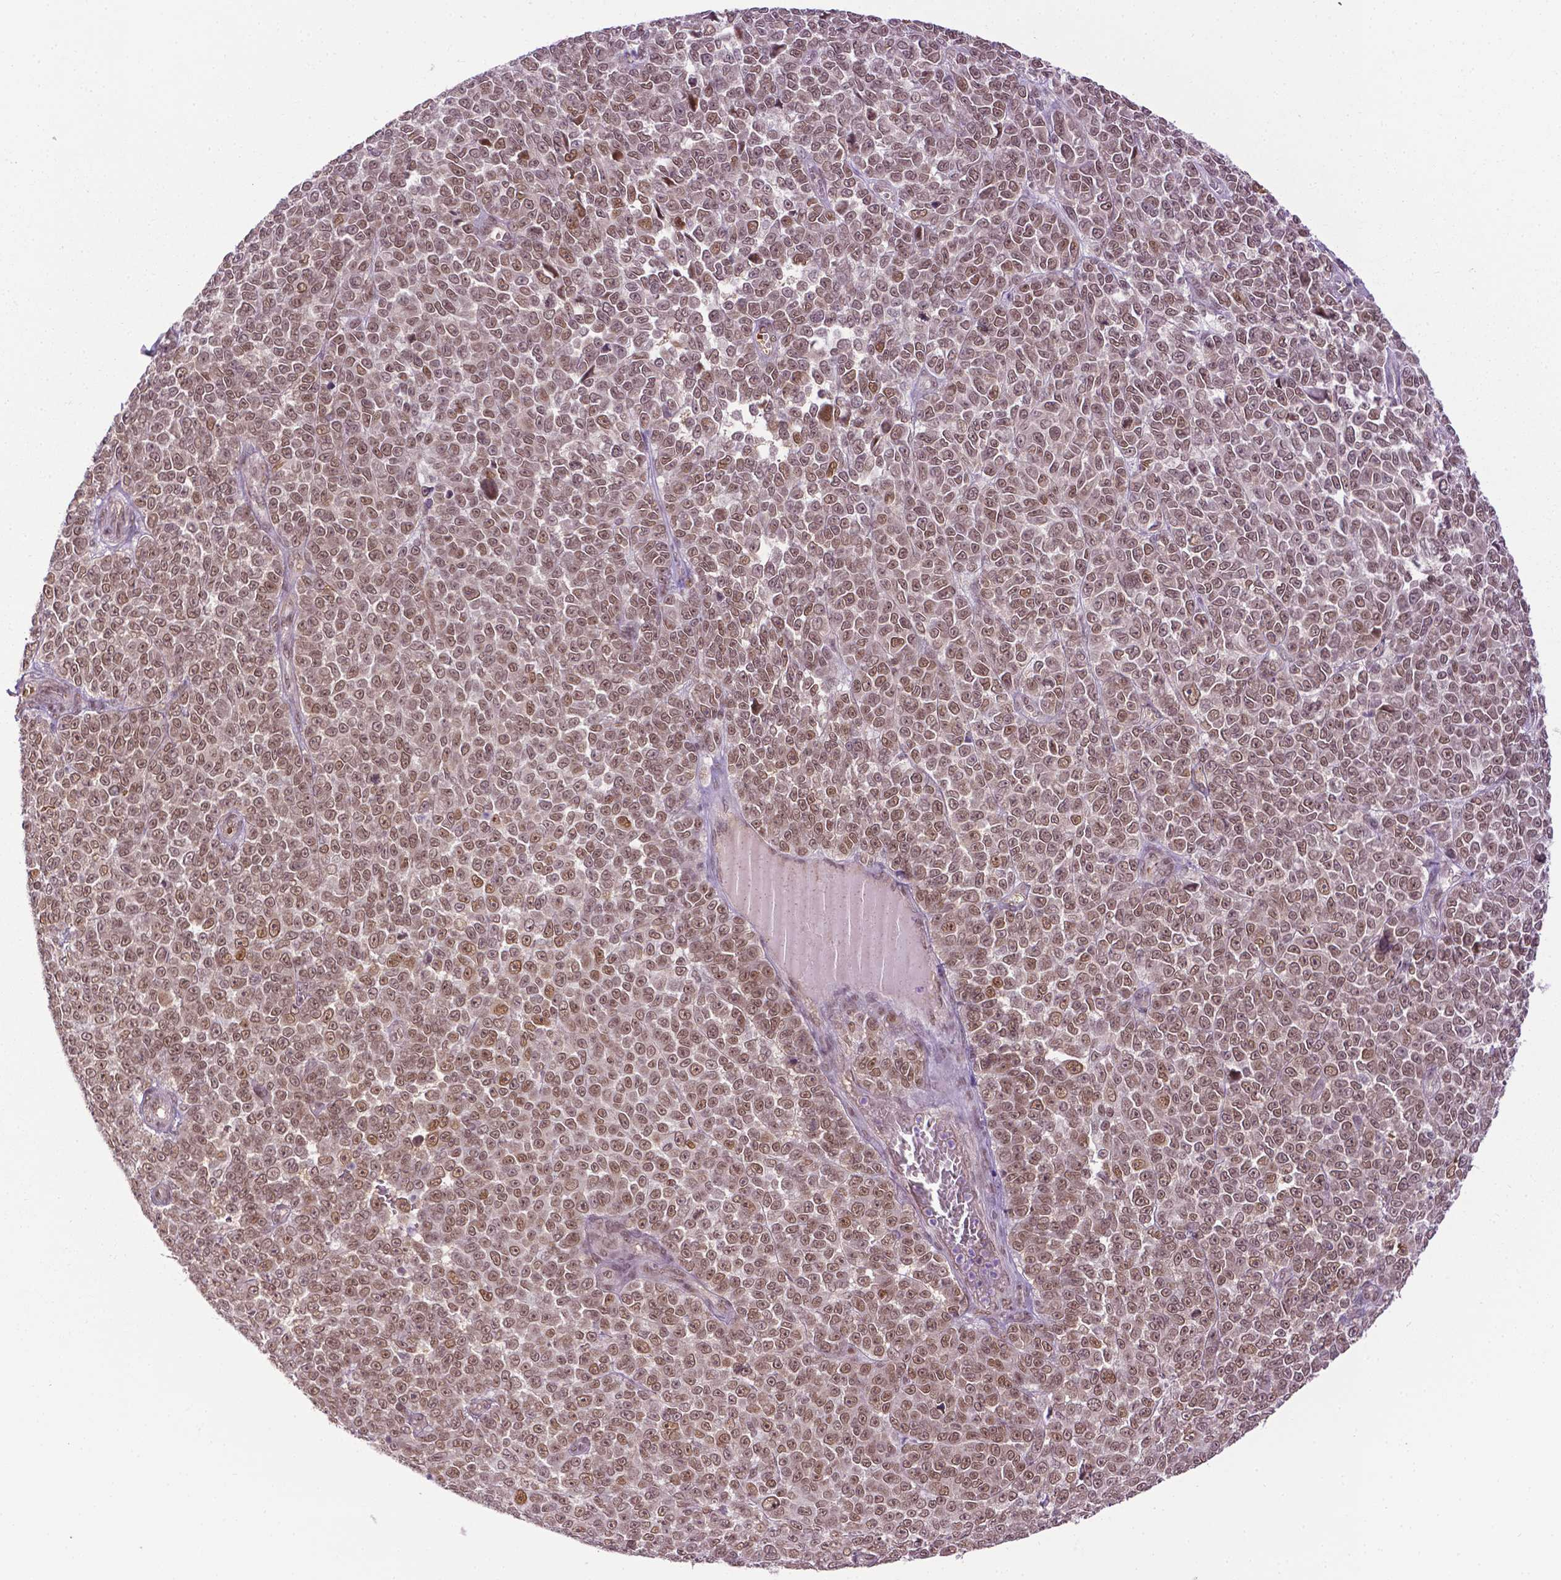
{"staining": {"intensity": "moderate", "quantity": ">75%", "location": "nuclear"}, "tissue": "melanoma", "cell_type": "Tumor cells", "image_type": "cancer", "snomed": [{"axis": "morphology", "description": "Malignant melanoma, NOS"}, {"axis": "topography", "description": "Skin"}], "caption": "About >75% of tumor cells in human malignant melanoma display moderate nuclear protein positivity as visualized by brown immunohistochemical staining.", "gene": "UBQLN4", "patient": {"sex": "female", "age": 95}}